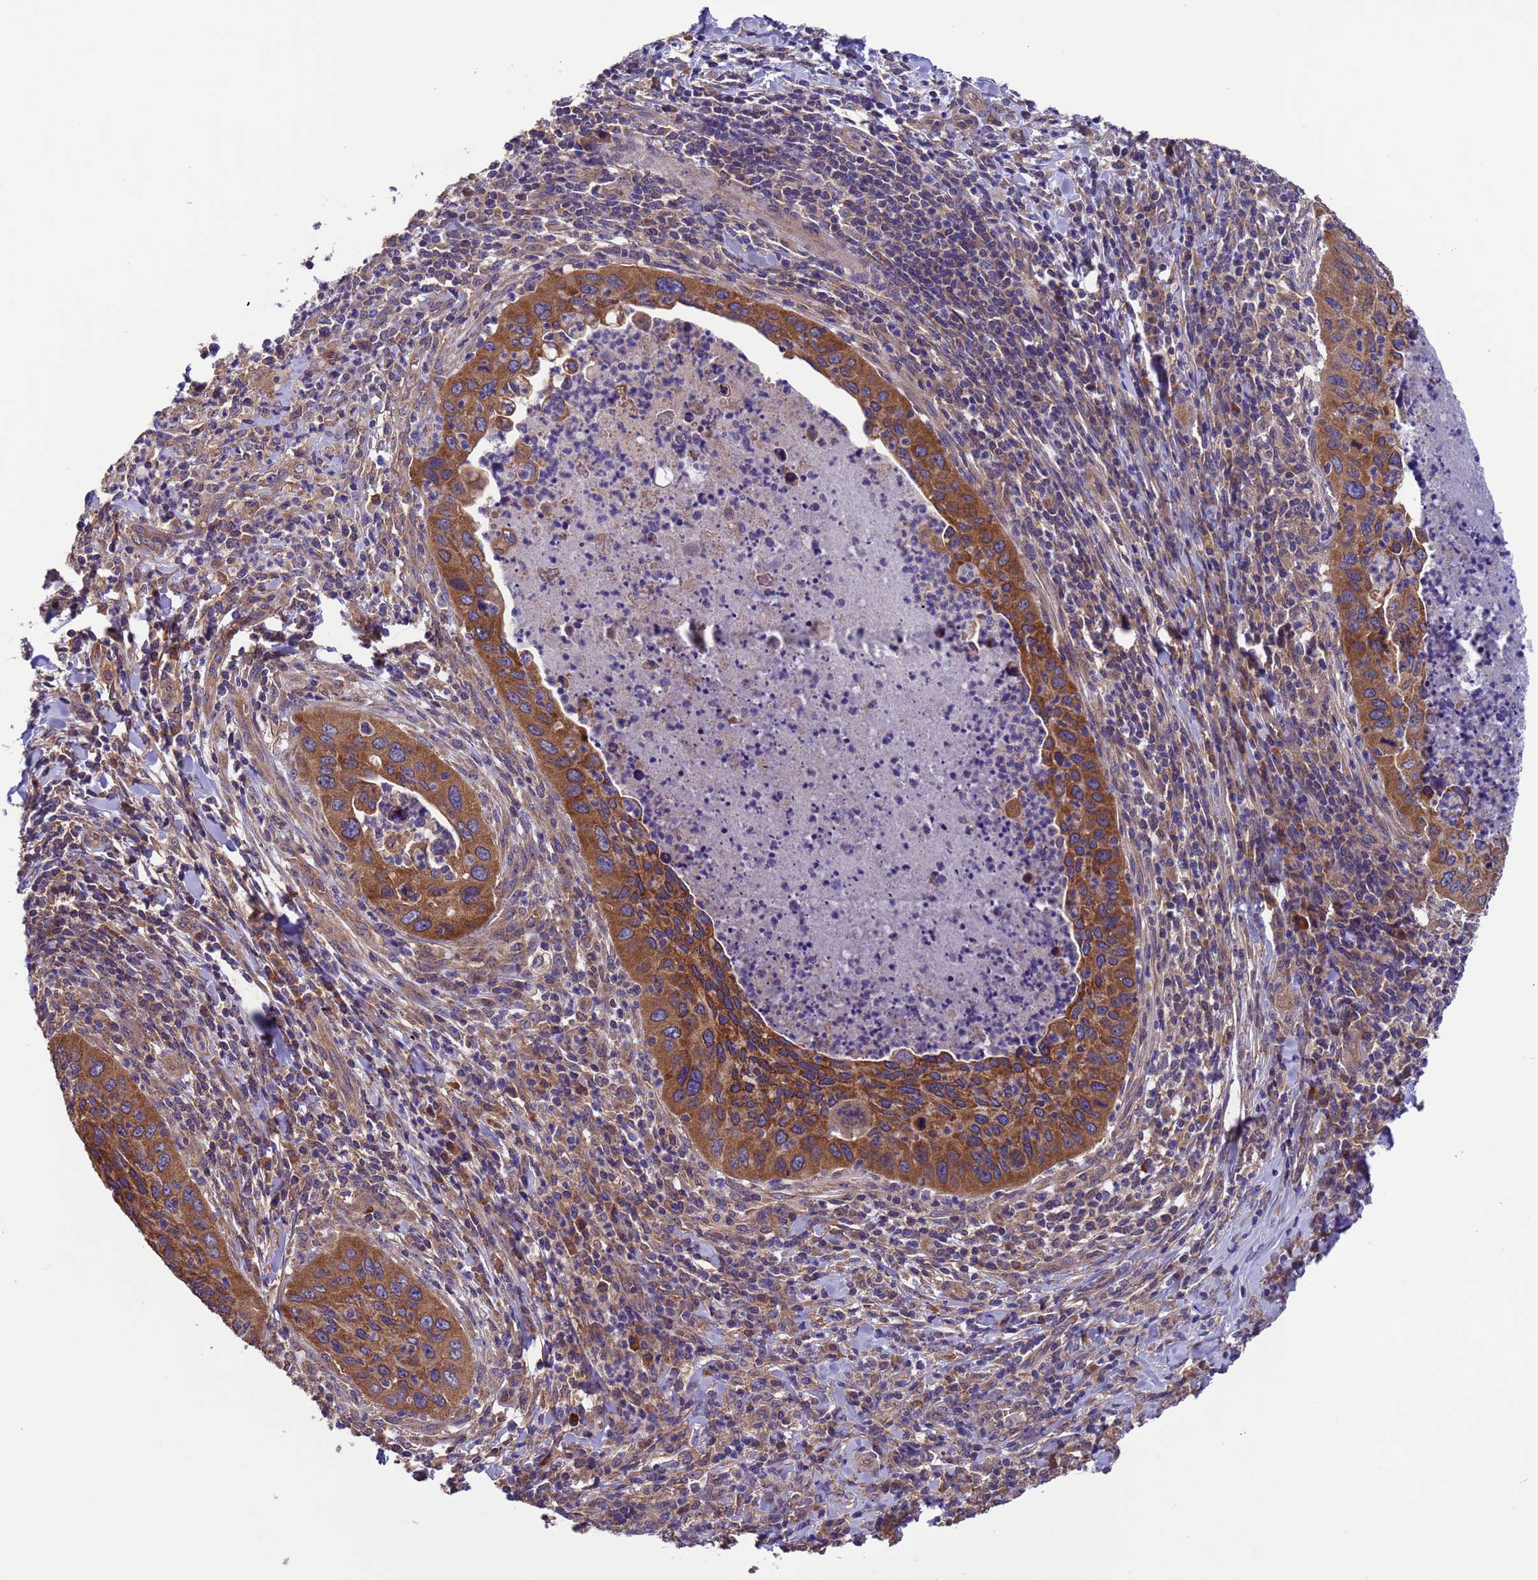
{"staining": {"intensity": "moderate", "quantity": ">75%", "location": "cytoplasmic/membranous"}, "tissue": "cervical cancer", "cell_type": "Tumor cells", "image_type": "cancer", "snomed": [{"axis": "morphology", "description": "Squamous cell carcinoma, NOS"}, {"axis": "topography", "description": "Cervix"}], "caption": "Brown immunohistochemical staining in human cervical cancer demonstrates moderate cytoplasmic/membranous staining in approximately >75% of tumor cells. (DAB = brown stain, brightfield microscopy at high magnification).", "gene": "ARHGAP12", "patient": {"sex": "female", "age": 38}}